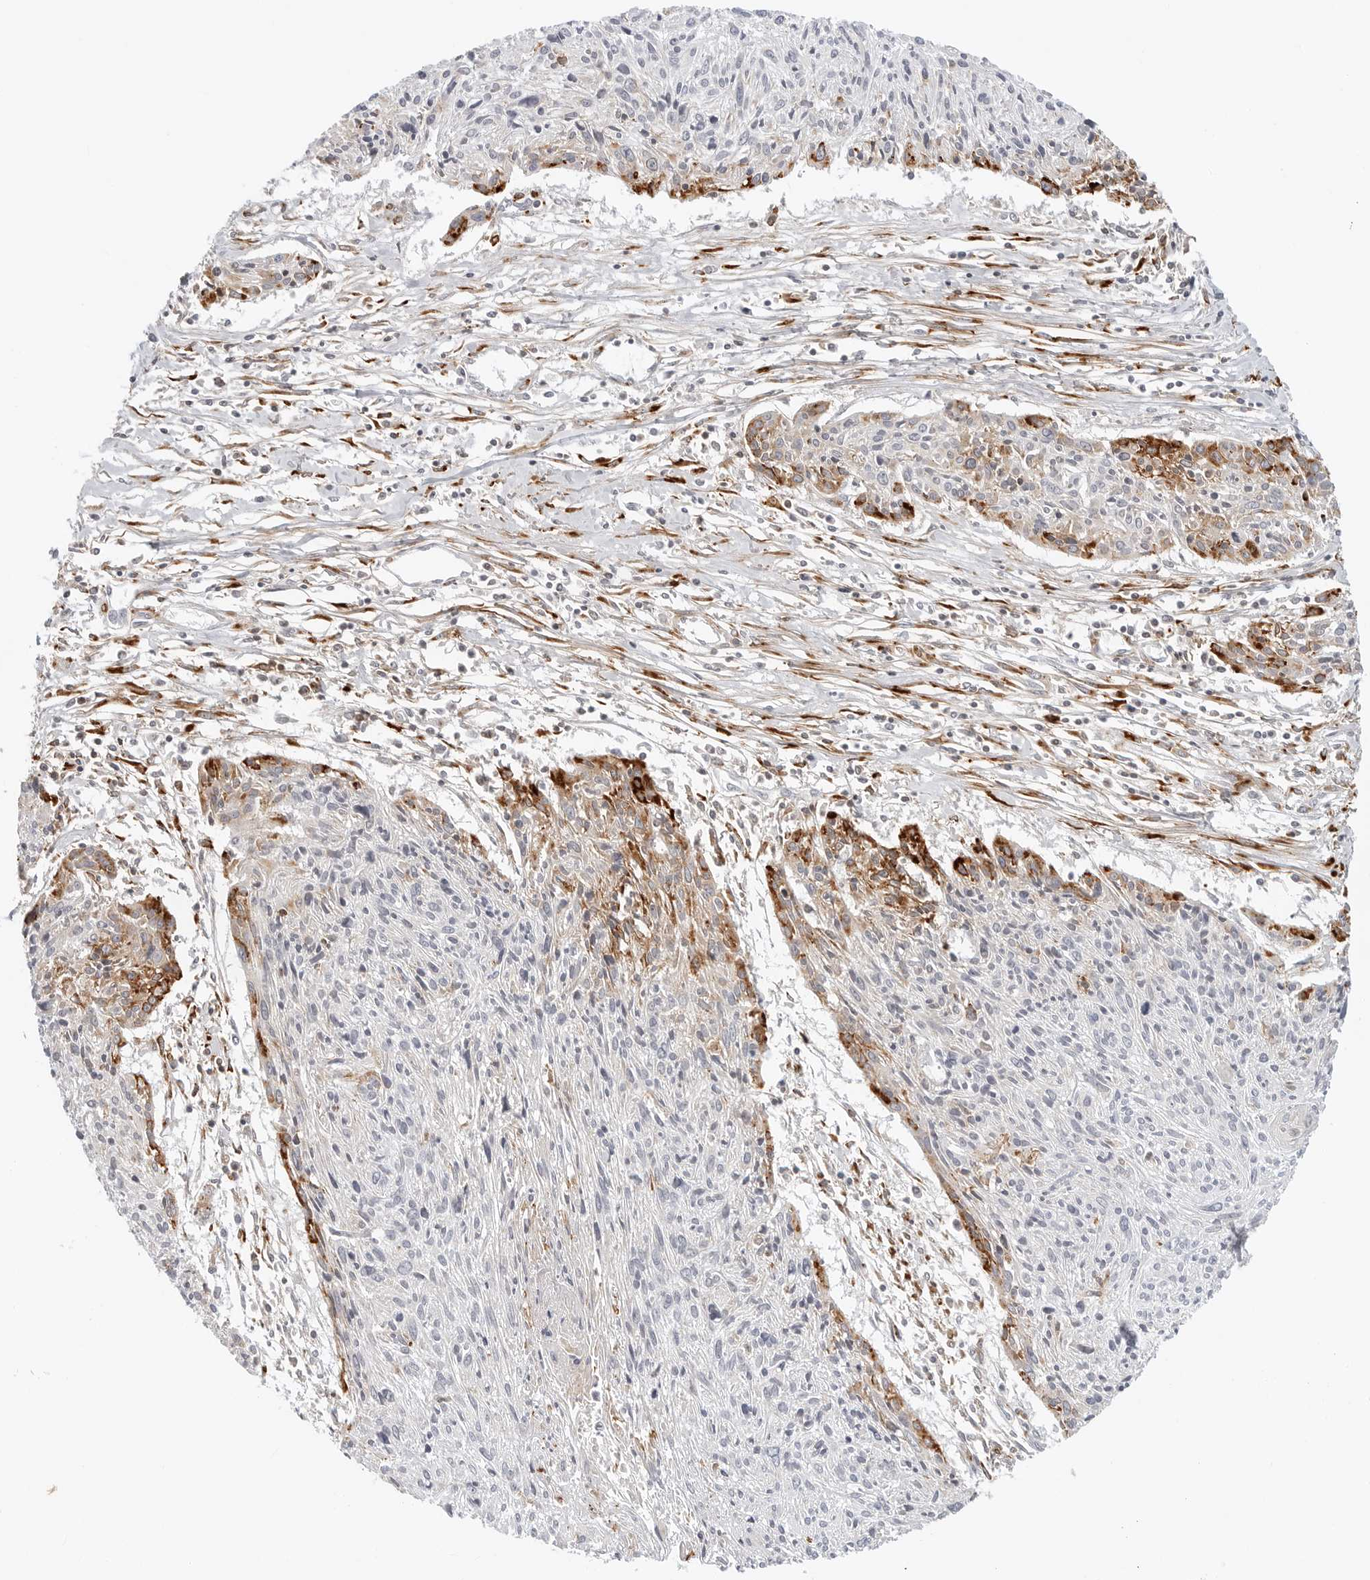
{"staining": {"intensity": "strong", "quantity": "<25%", "location": "cytoplasmic/membranous"}, "tissue": "cervical cancer", "cell_type": "Tumor cells", "image_type": "cancer", "snomed": [{"axis": "morphology", "description": "Squamous cell carcinoma, NOS"}, {"axis": "topography", "description": "Cervix"}], "caption": "Tumor cells demonstrate medium levels of strong cytoplasmic/membranous expression in about <25% of cells in cervical squamous cell carcinoma.", "gene": "C1QTNF1", "patient": {"sex": "female", "age": 51}}